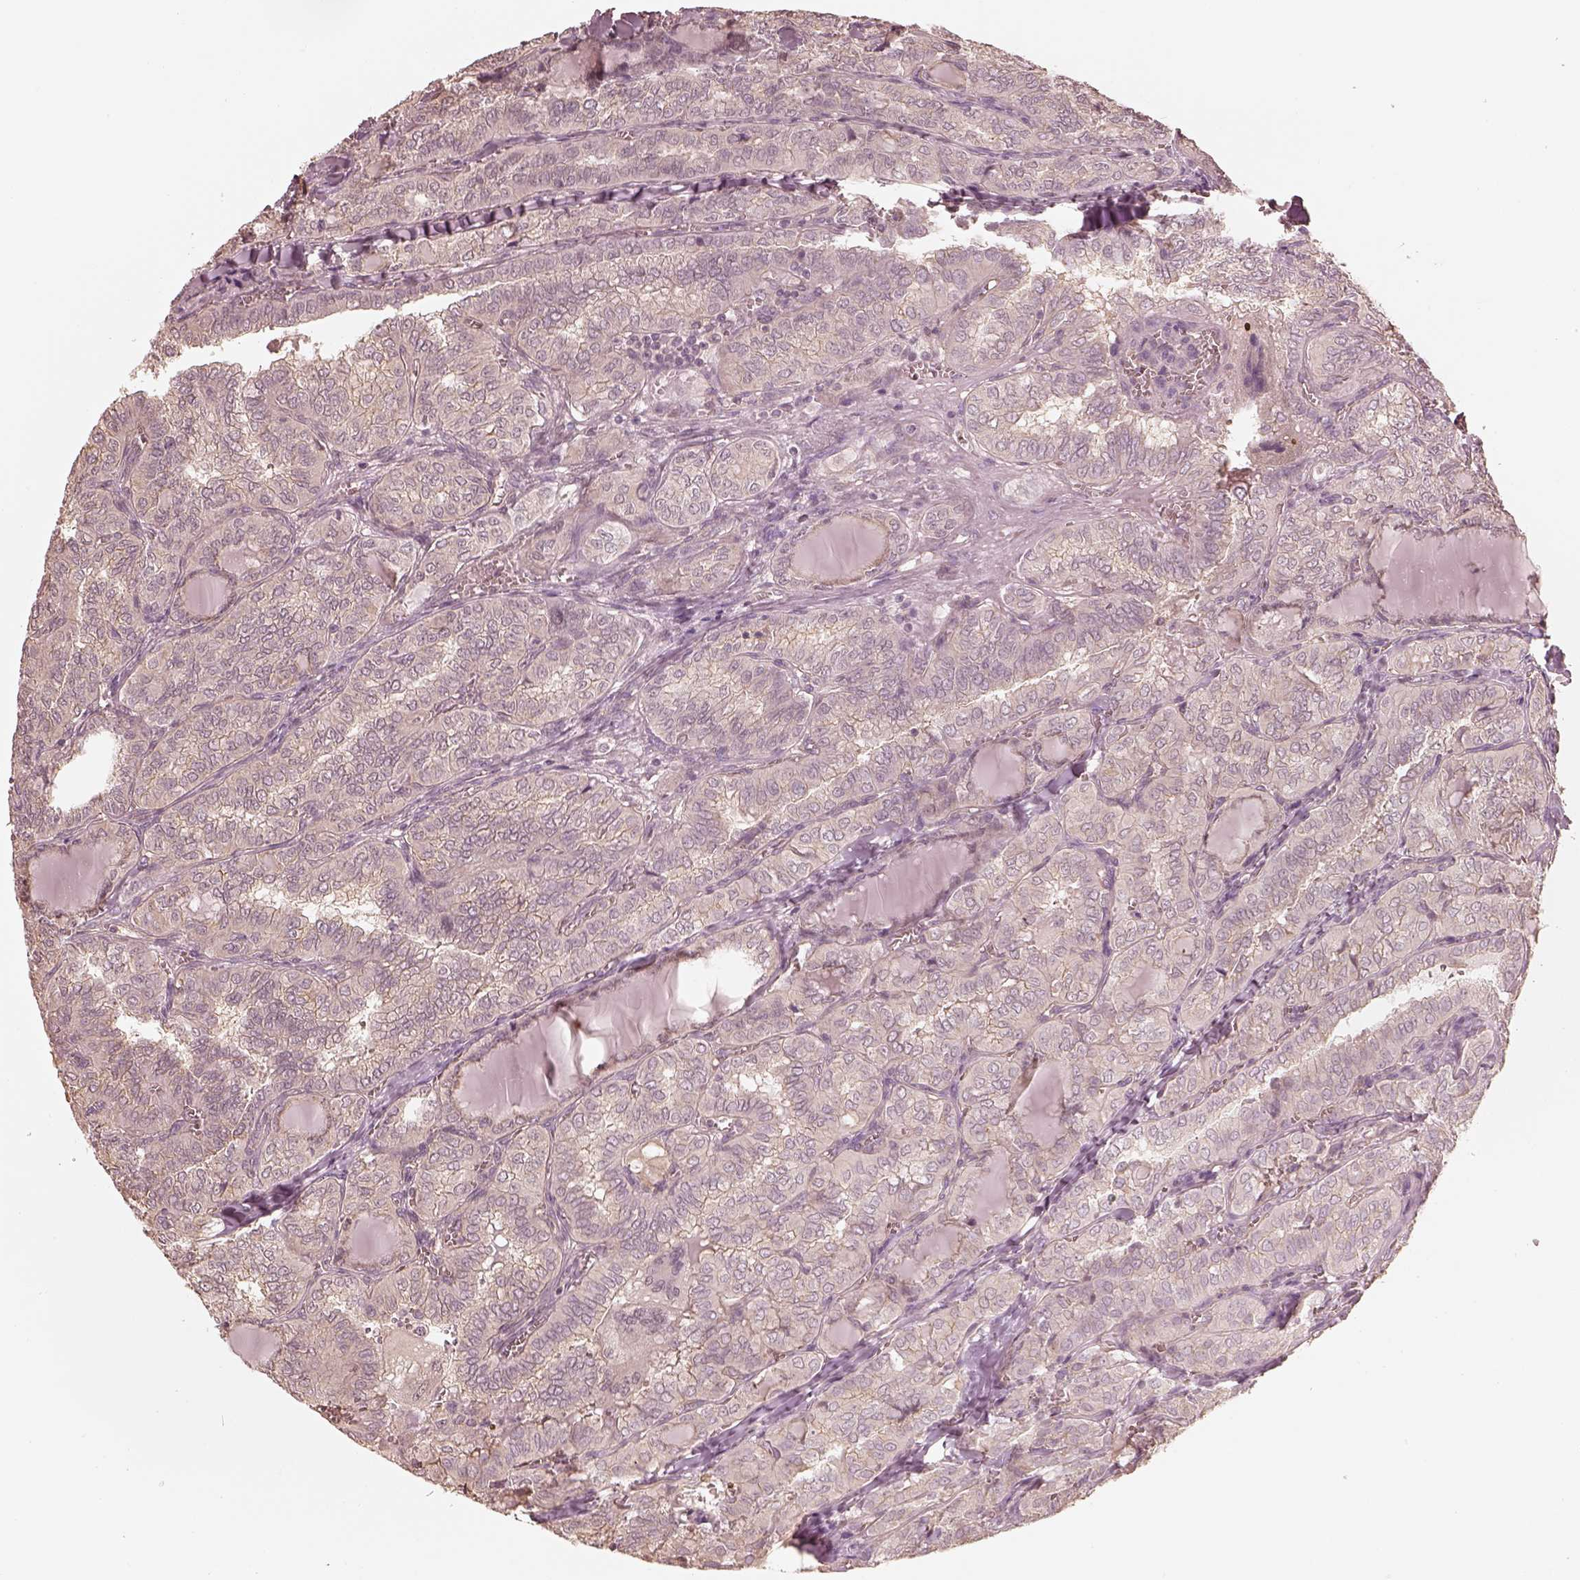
{"staining": {"intensity": "negative", "quantity": "none", "location": "none"}, "tissue": "thyroid cancer", "cell_type": "Tumor cells", "image_type": "cancer", "snomed": [{"axis": "morphology", "description": "Papillary adenocarcinoma, NOS"}, {"axis": "topography", "description": "Thyroid gland"}], "caption": "A histopathology image of human thyroid cancer is negative for staining in tumor cells.", "gene": "KIF5C", "patient": {"sex": "female", "age": 41}}